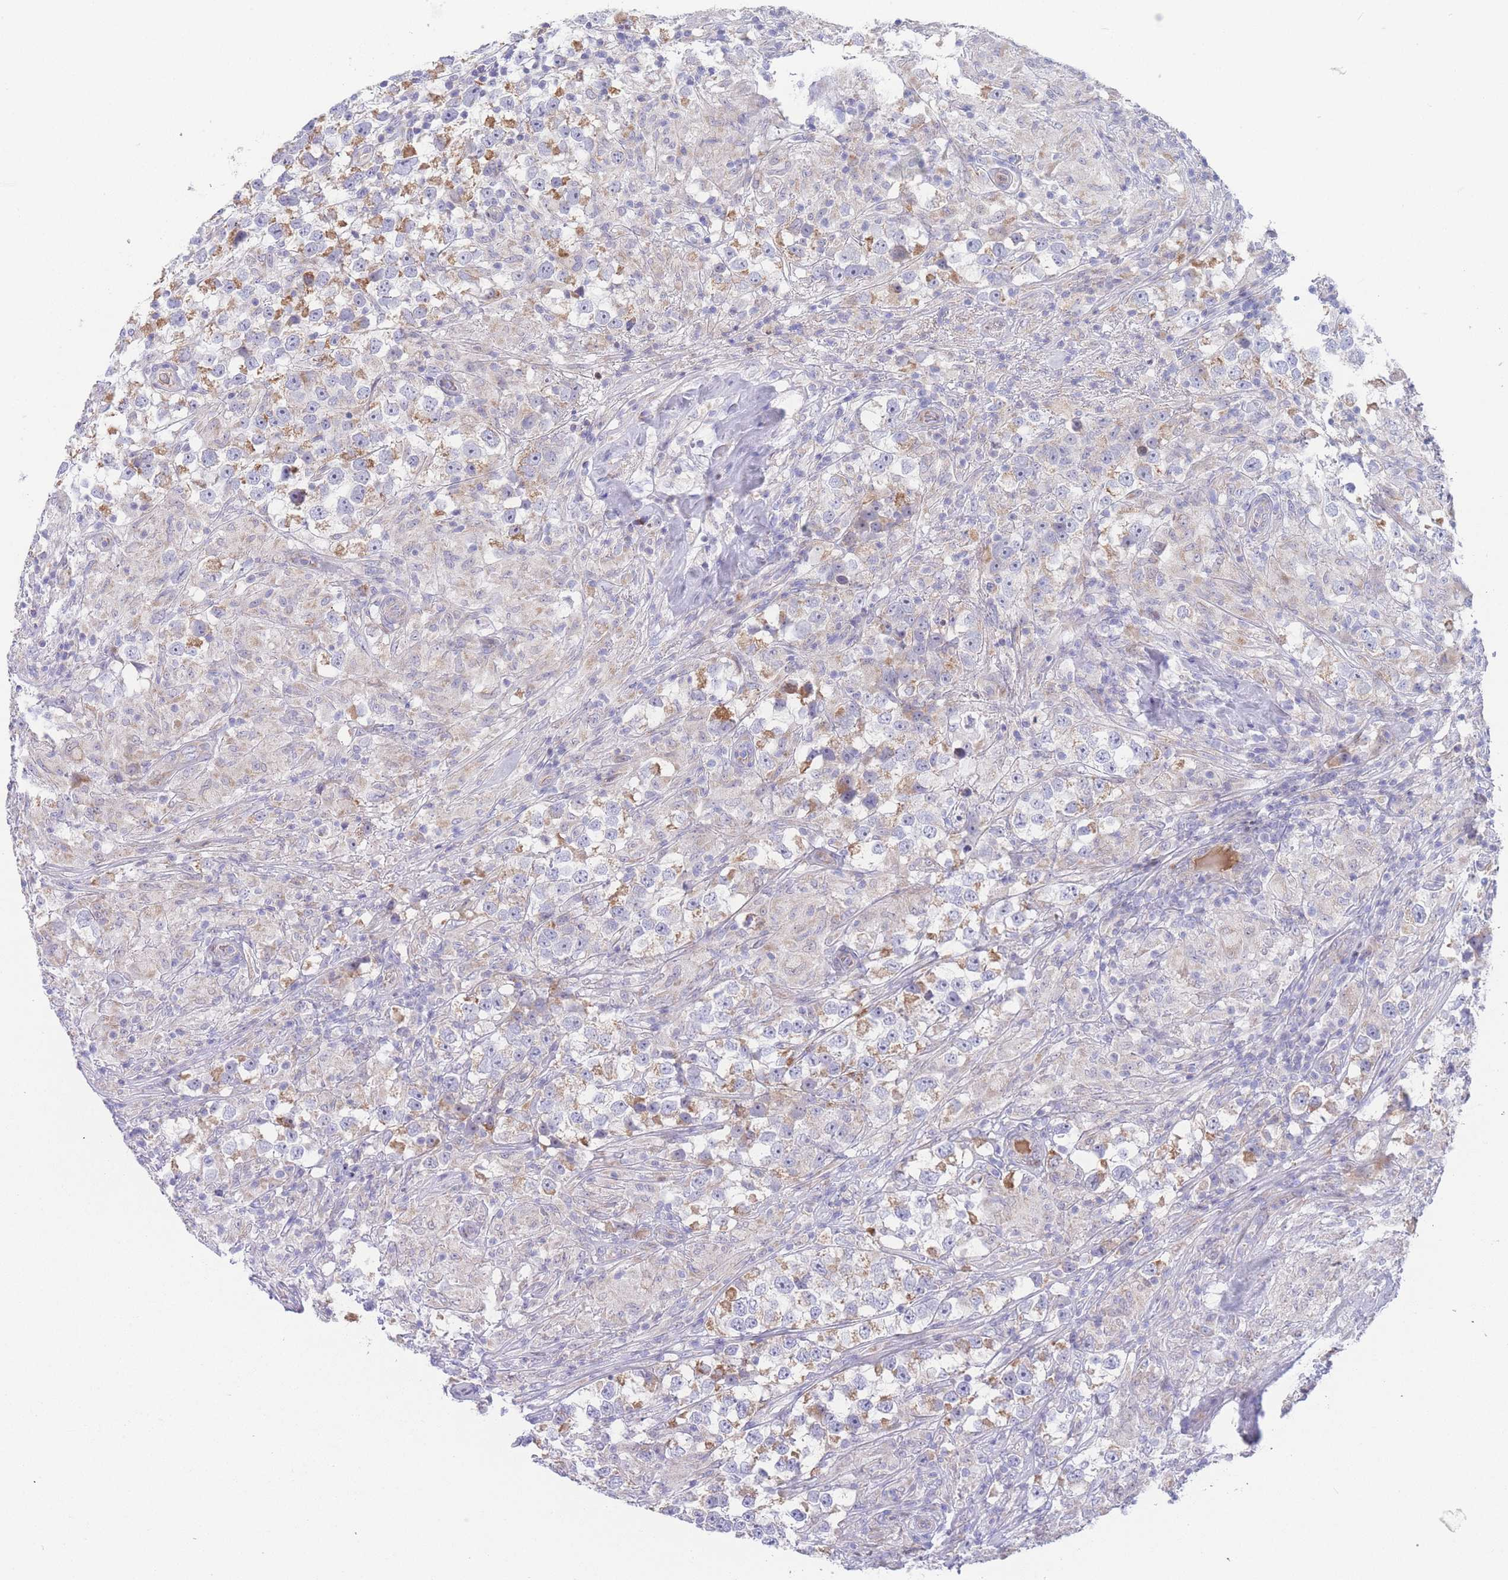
{"staining": {"intensity": "moderate", "quantity": "25%-75%", "location": "cytoplasmic/membranous"}, "tissue": "testis cancer", "cell_type": "Tumor cells", "image_type": "cancer", "snomed": [{"axis": "morphology", "description": "Seminoma, NOS"}, {"axis": "topography", "description": "Testis"}], "caption": "Moderate cytoplasmic/membranous protein staining is seen in about 25%-75% of tumor cells in seminoma (testis).", "gene": "GPAM", "patient": {"sex": "male", "age": 46}}